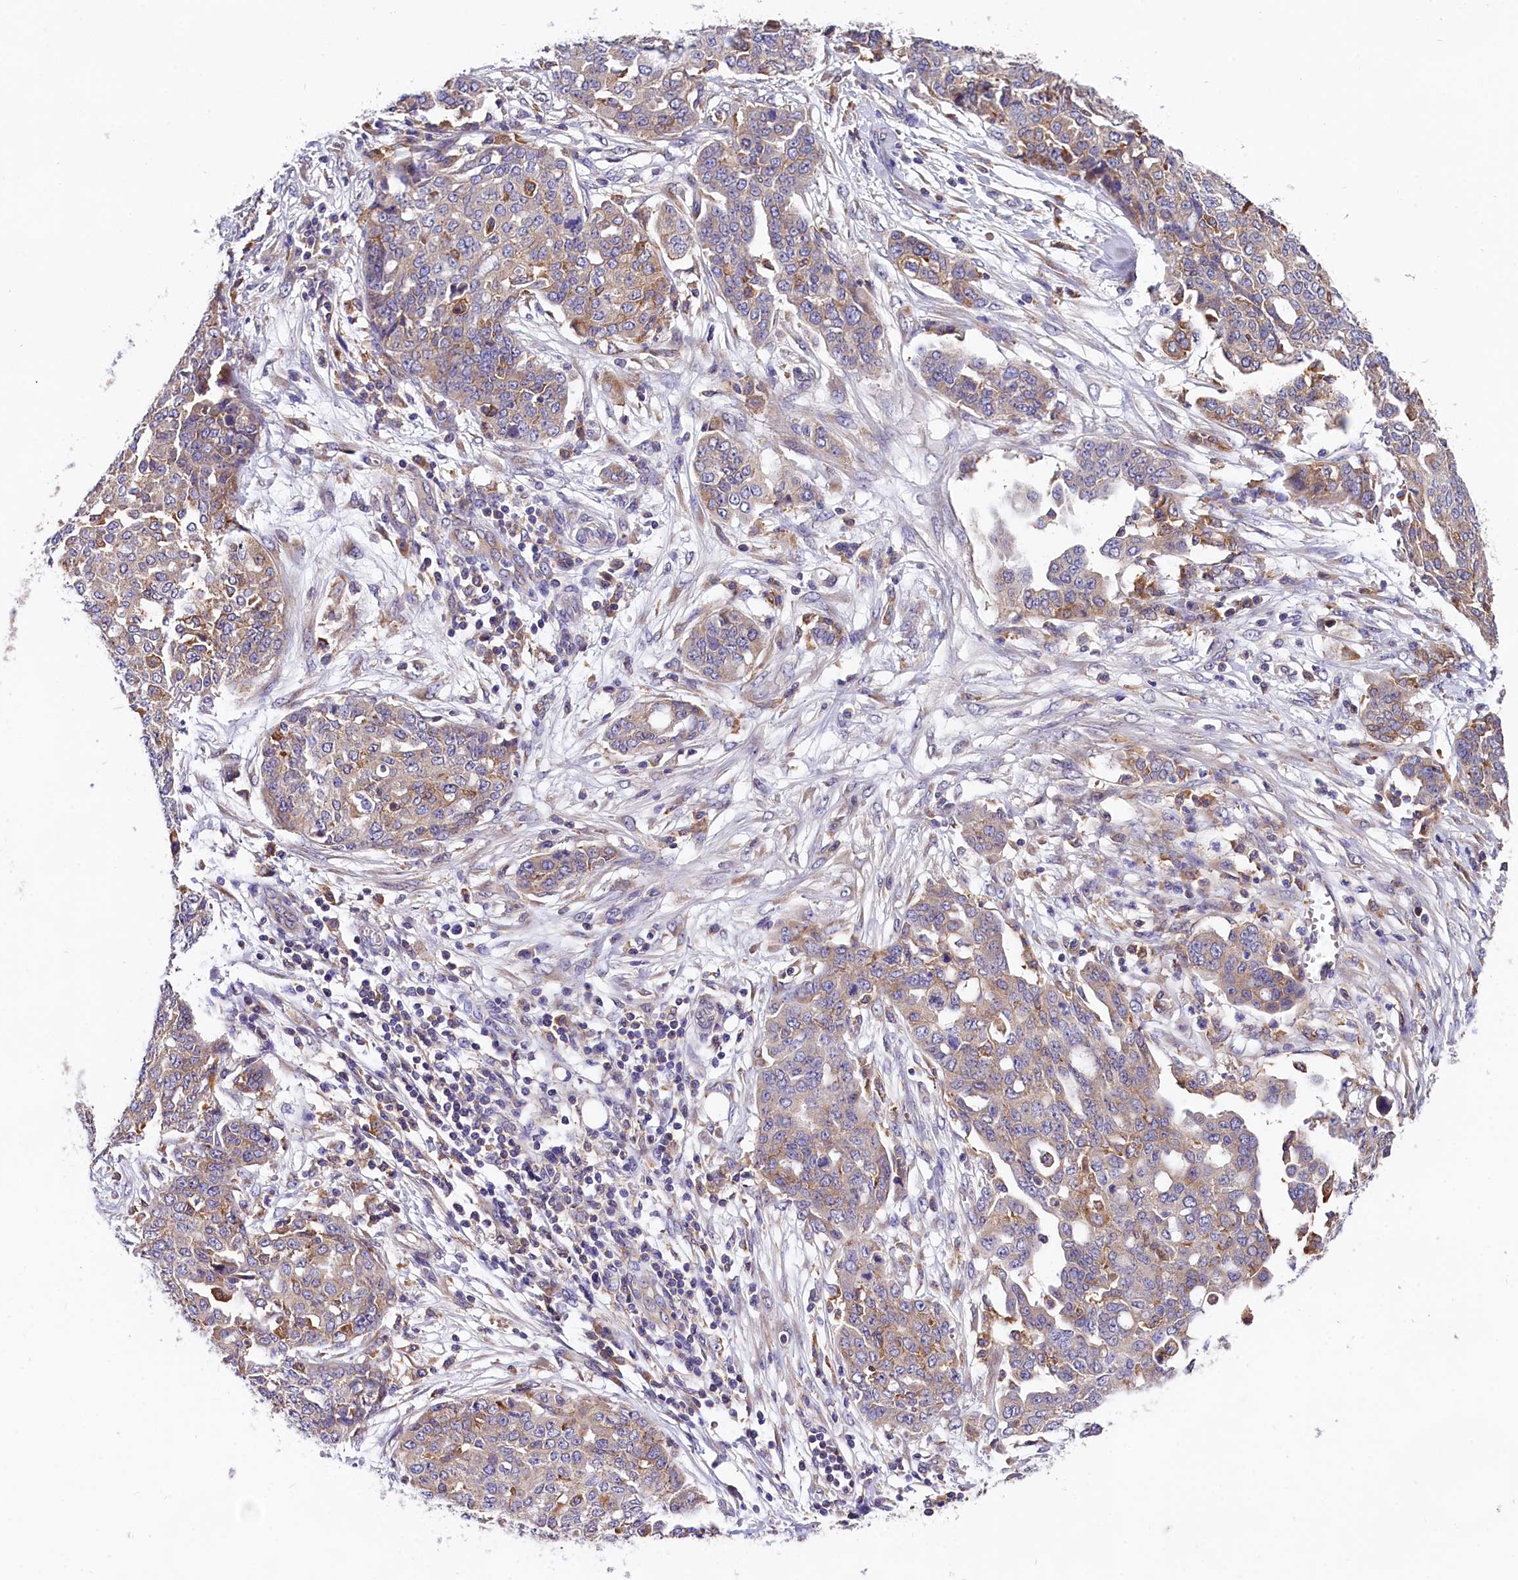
{"staining": {"intensity": "moderate", "quantity": "<25%", "location": "cytoplasmic/membranous"}, "tissue": "ovarian cancer", "cell_type": "Tumor cells", "image_type": "cancer", "snomed": [{"axis": "morphology", "description": "Cystadenocarcinoma, serous, NOS"}, {"axis": "topography", "description": "Soft tissue"}, {"axis": "topography", "description": "Ovary"}], "caption": "High-power microscopy captured an immunohistochemistry (IHC) micrograph of ovarian cancer, revealing moderate cytoplasmic/membranous staining in approximately <25% of tumor cells. (brown staining indicates protein expression, while blue staining denotes nuclei).", "gene": "OAS3", "patient": {"sex": "female", "age": 57}}